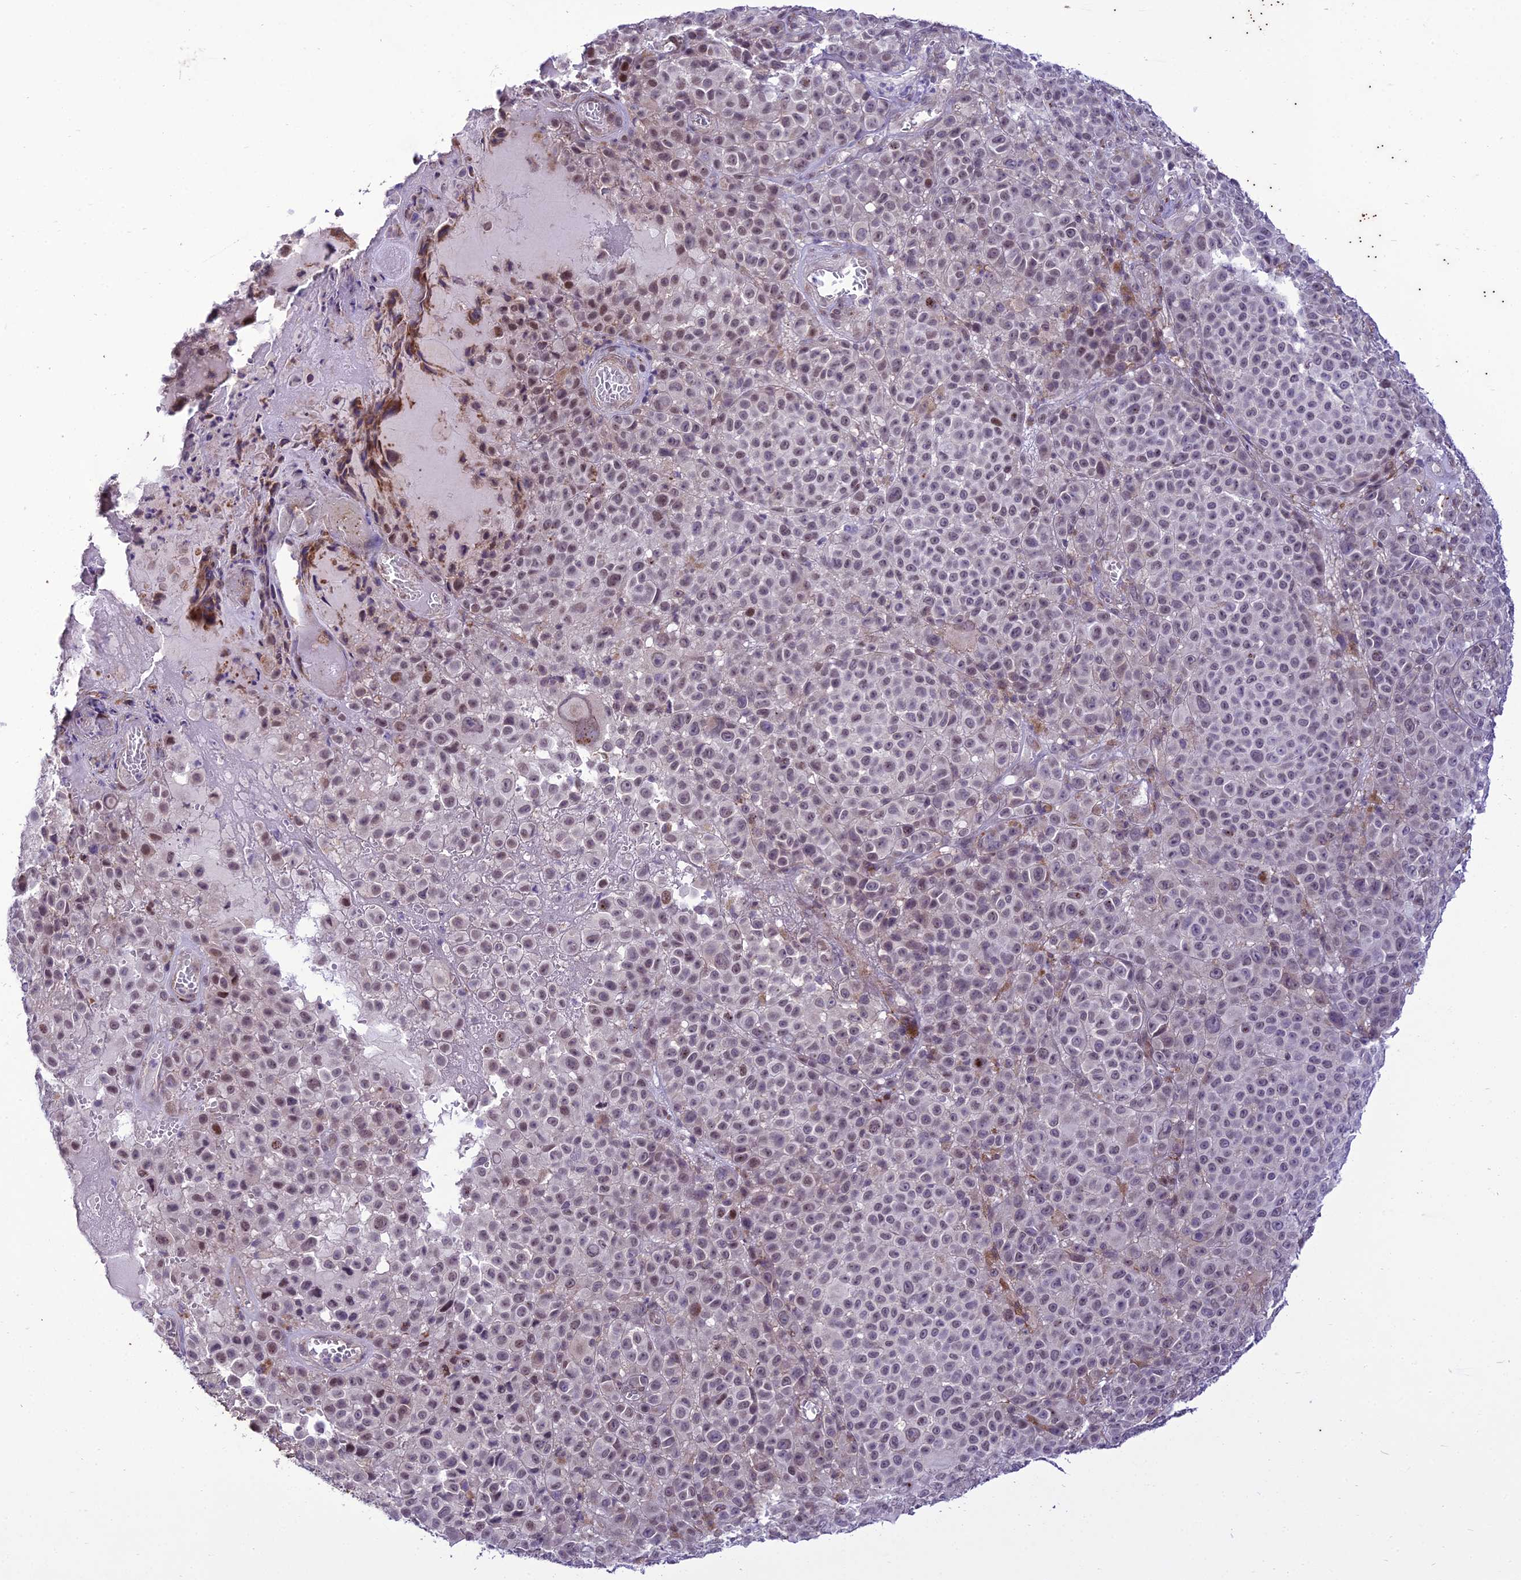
{"staining": {"intensity": "moderate", "quantity": "<25%", "location": "nuclear"}, "tissue": "melanoma", "cell_type": "Tumor cells", "image_type": "cancer", "snomed": [{"axis": "morphology", "description": "Malignant melanoma, NOS"}, {"axis": "topography", "description": "Skin"}], "caption": "An image of human melanoma stained for a protein shows moderate nuclear brown staining in tumor cells.", "gene": "NEURL2", "patient": {"sex": "female", "age": 94}}